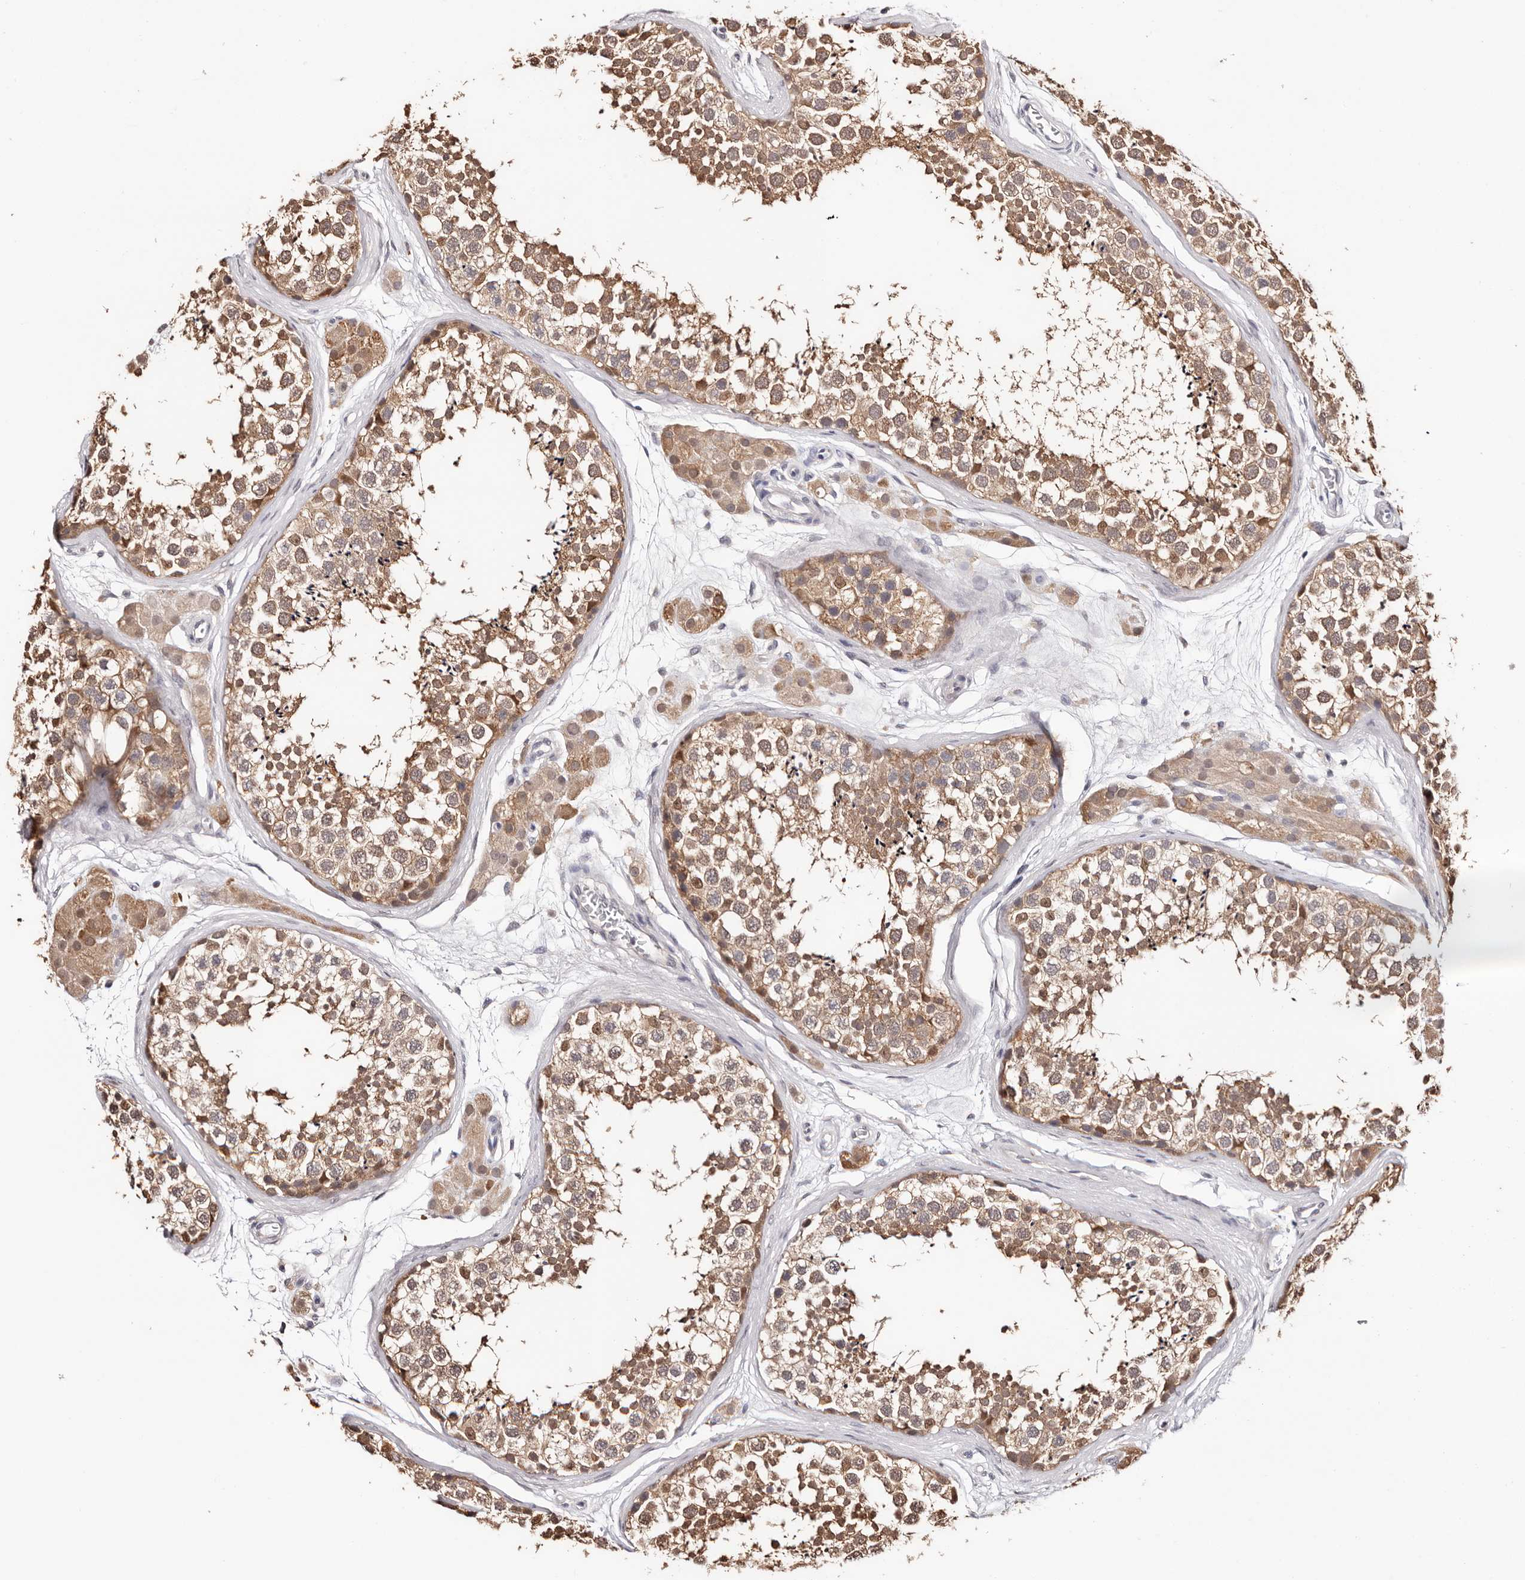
{"staining": {"intensity": "moderate", "quantity": ">75%", "location": "cytoplasmic/membranous,nuclear"}, "tissue": "testis", "cell_type": "Cells in seminiferous ducts", "image_type": "normal", "snomed": [{"axis": "morphology", "description": "Normal tissue, NOS"}, {"axis": "topography", "description": "Testis"}], "caption": "An image of testis stained for a protein exhibits moderate cytoplasmic/membranous,nuclear brown staining in cells in seminiferous ducts.", "gene": "TYW3", "patient": {"sex": "male", "age": 56}}